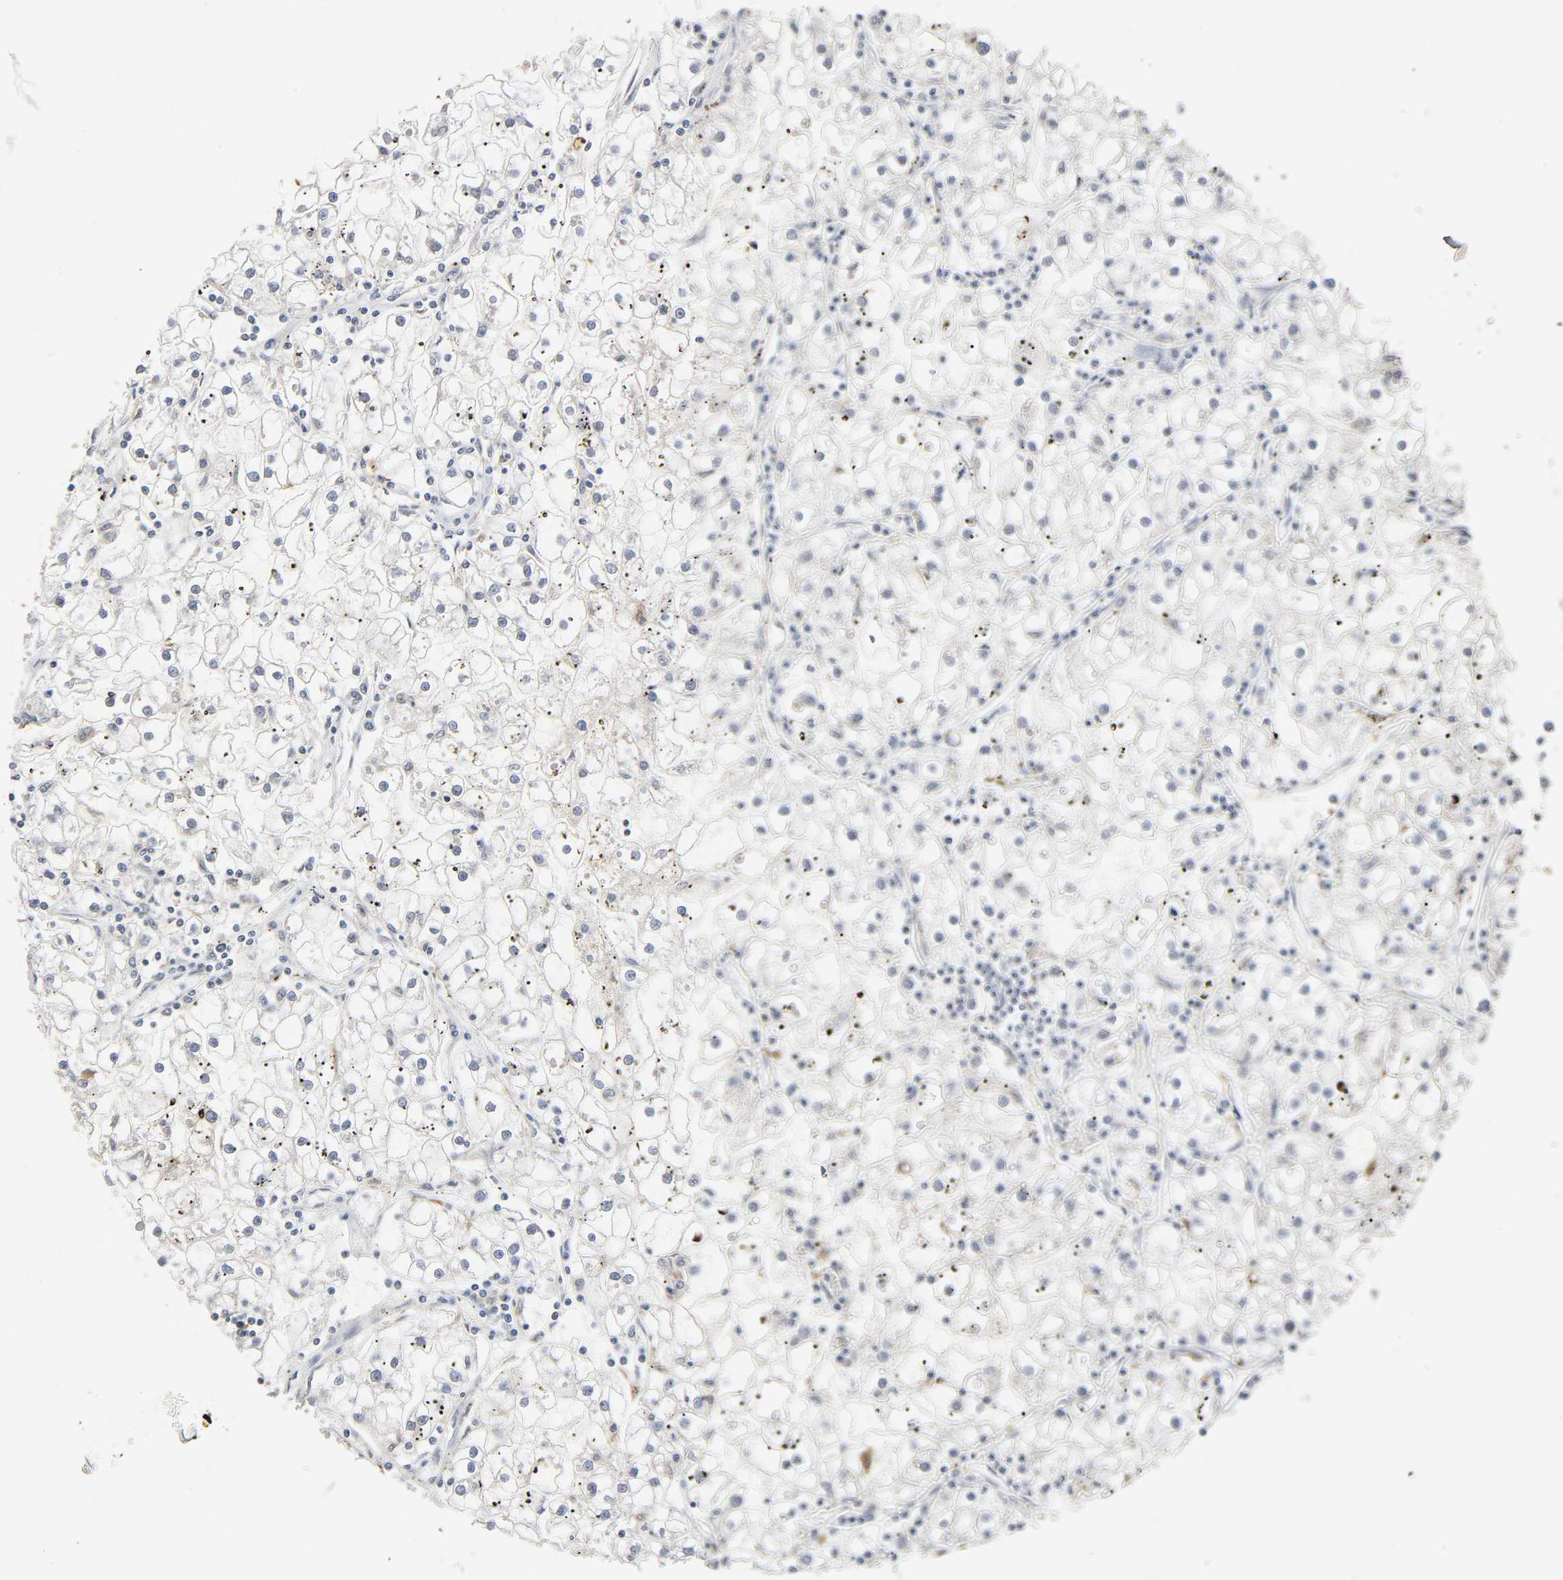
{"staining": {"intensity": "negative", "quantity": "none", "location": "none"}, "tissue": "renal cancer", "cell_type": "Tumor cells", "image_type": "cancer", "snomed": [{"axis": "morphology", "description": "Adenocarcinoma, NOS"}, {"axis": "topography", "description": "Kidney"}], "caption": "Immunohistochemical staining of adenocarcinoma (renal) demonstrates no significant positivity in tumor cells.", "gene": "KAT2B", "patient": {"sex": "male", "age": 56}}